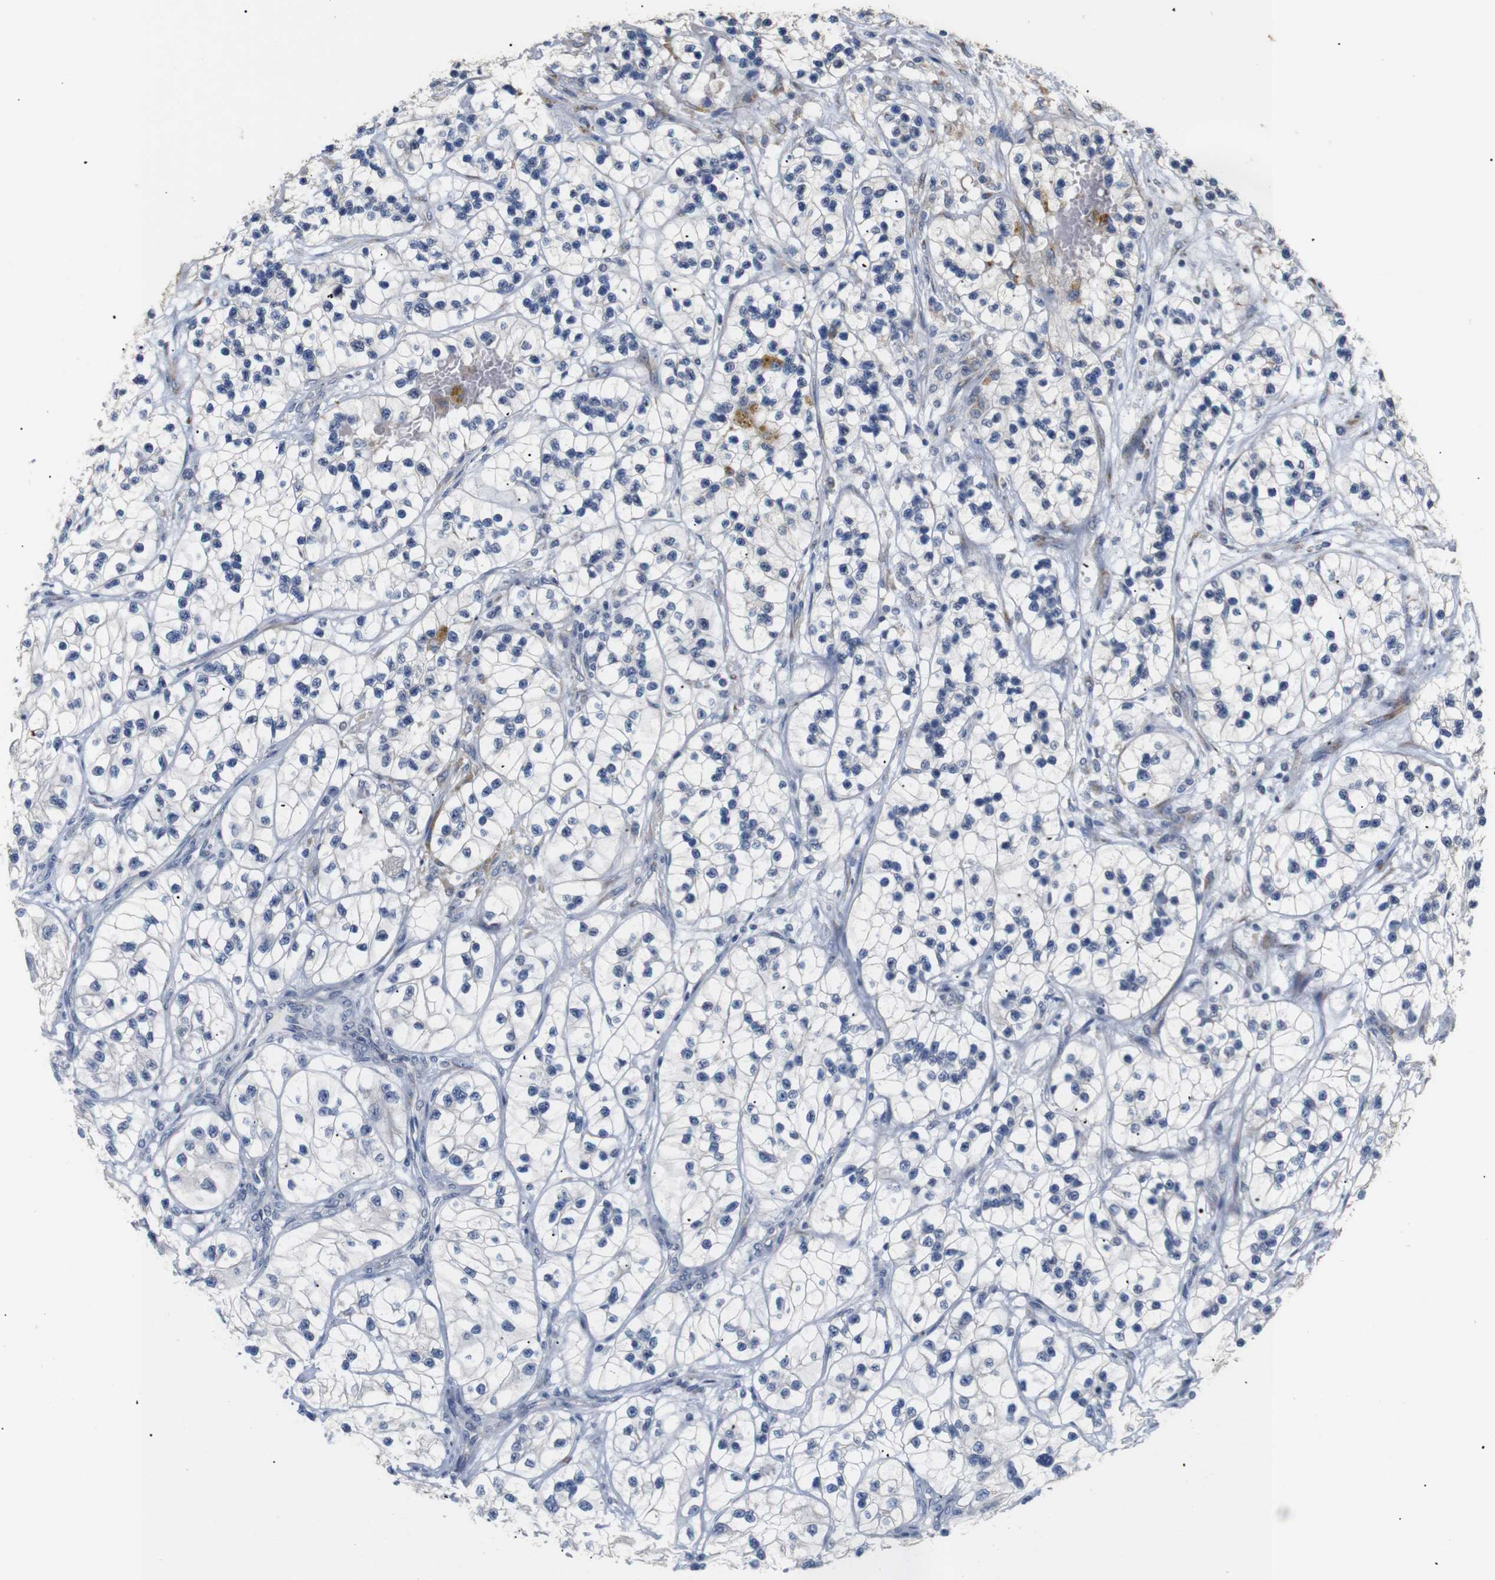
{"staining": {"intensity": "negative", "quantity": "none", "location": "none"}, "tissue": "renal cancer", "cell_type": "Tumor cells", "image_type": "cancer", "snomed": [{"axis": "morphology", "description": "Adenocarcinoma, NOS"}, {"axis": "topography", "description": "Kidney"}], "caption": "Renal cancer (adenocarcinoma) was stained to show a protein in brown. There is no significant positivity in tumor cells. (DAB immunohistochemistry (IHC) visualized using brightfield microscopy, high magnification).", "gene": "TRIM5", "patient": {"sex": "female", "age": 57}}